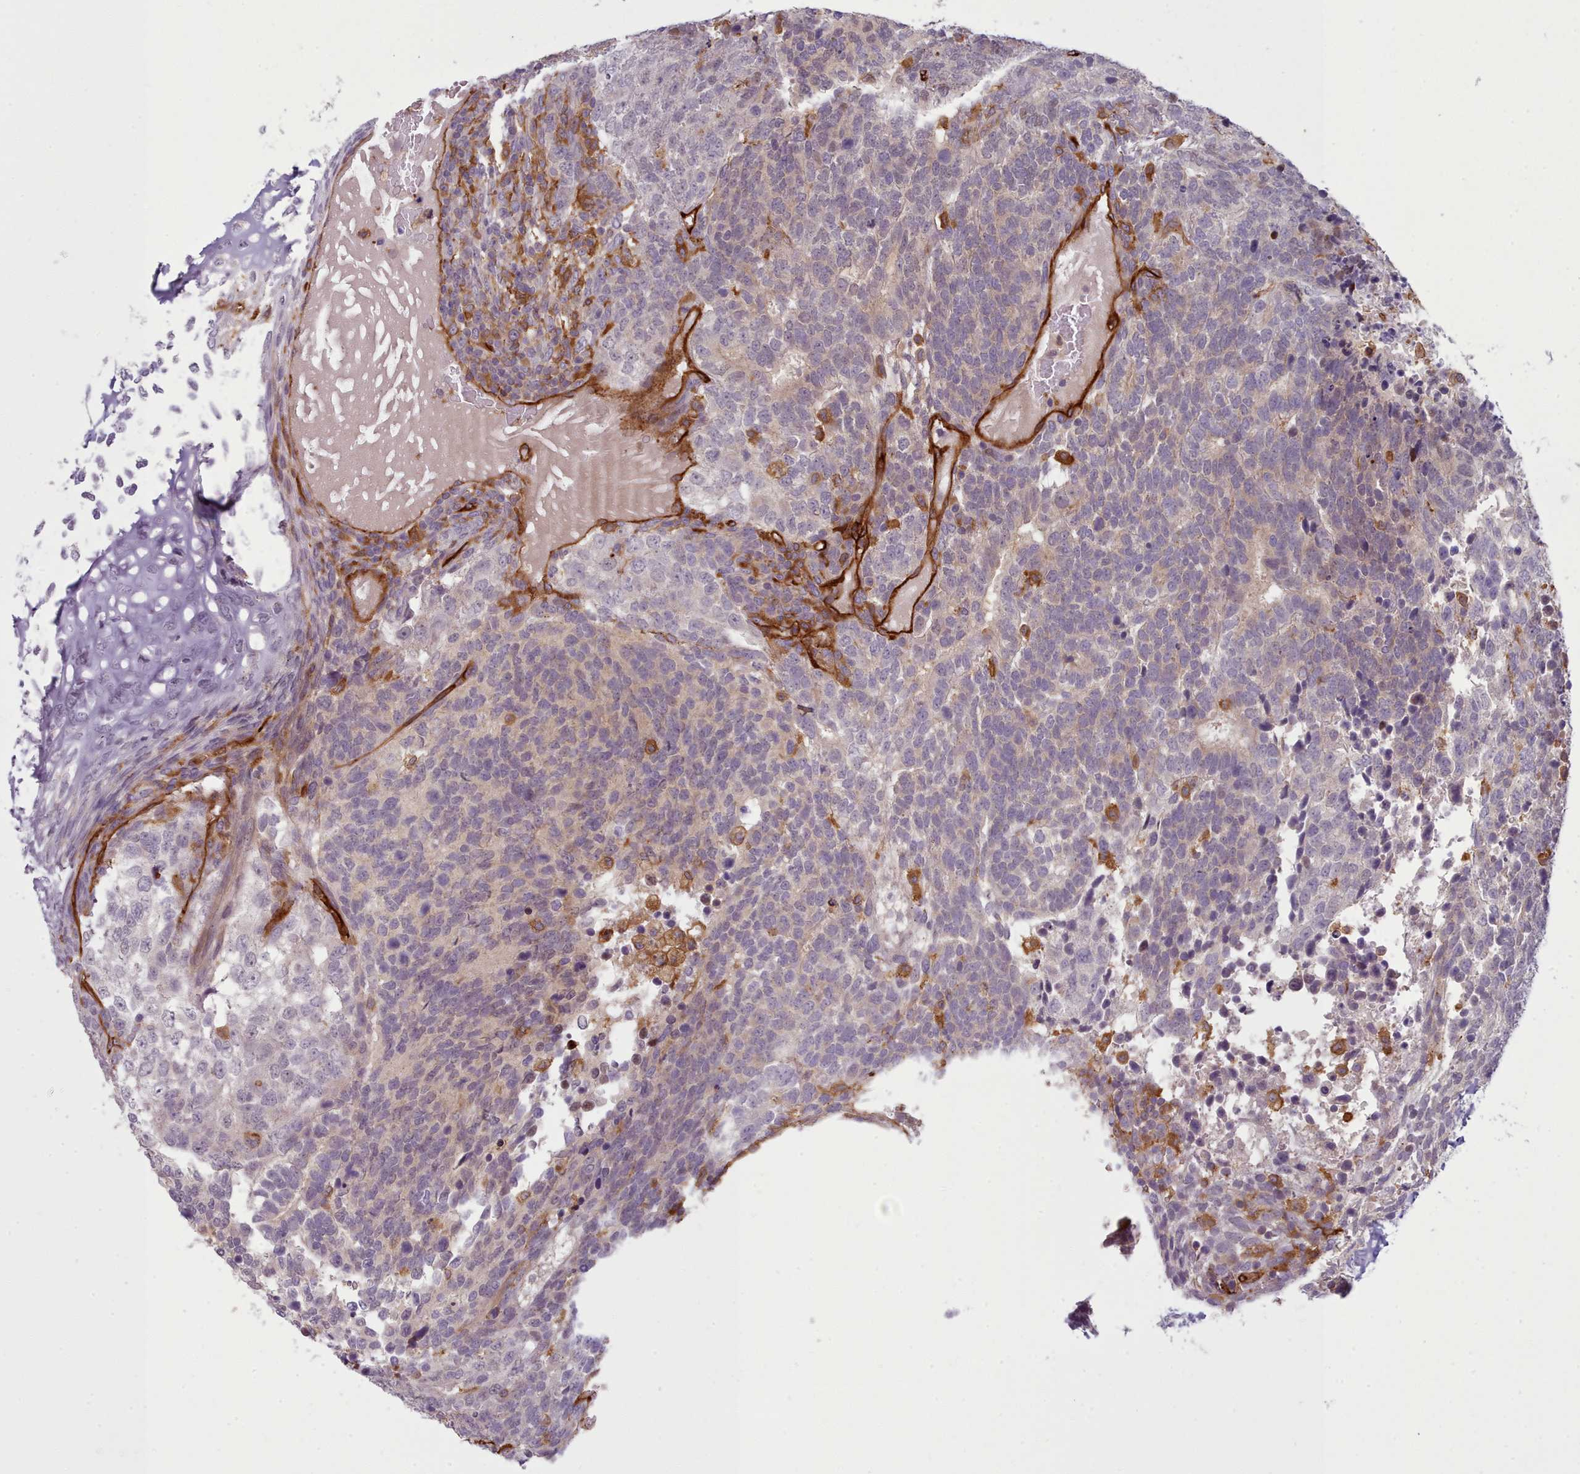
{"staining": {"intensity": "negative", "quantity": "none", "location": "none"}, "tissue": "testis cancer", "cell_type": "Tumor cells", "image_type": "cancer", "snomed": [{"axis": "morphology", "description": "Carcinoma, Embryonal, NOS"}, {"axis": "topography", "description": "Testis"}], "caption": "Tumor cells show no significant protein expression in testis cancer. (Brightfield microscopy of DAB immunohistochemistry at high magnification).", "gene": "CD300LF", "patient": {"sex": "male", "age": 23}}